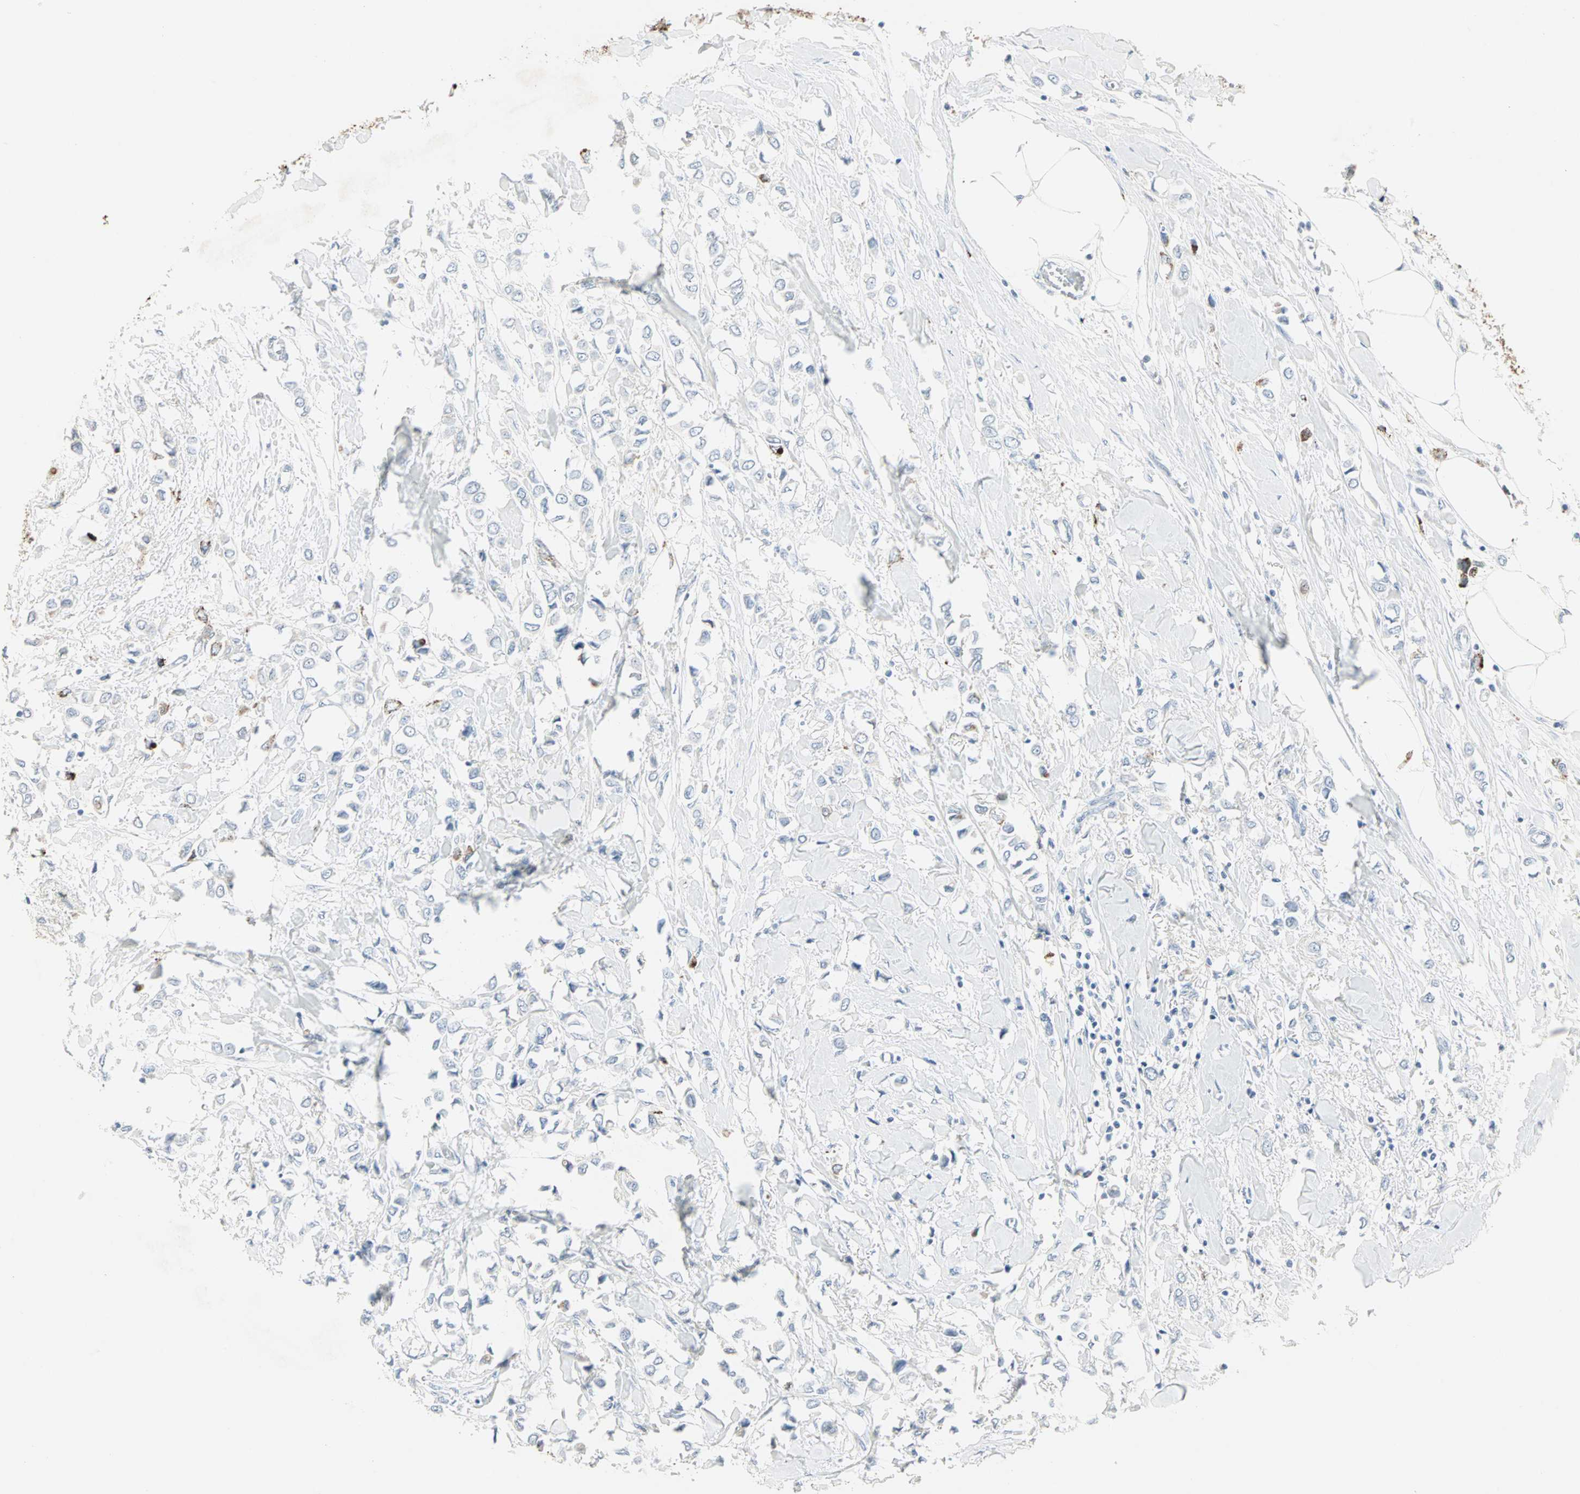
{"staining": {"intensity": "moderate", "quantity": "<25%", "location": "cytoplasmic/membranous"}, "tissue": "breast cancer", "cell_type": "Tumor cells", "image_type": "cancer", "snomed": [{"axis": "morphology", "description": "Lobular carcinoma"}, {"axis": "topography", "description": "Breast"}], "caption": "This histopathology image exhibits immunohistochemistry (IHC) staining of human breast cancer (lobular carcinoma), with low moderate cytoplasmic/membranous staining in about <25% of tumor cells.", "gene": "CEACAM6", "patient": {"sex": "female", "age": 51}}